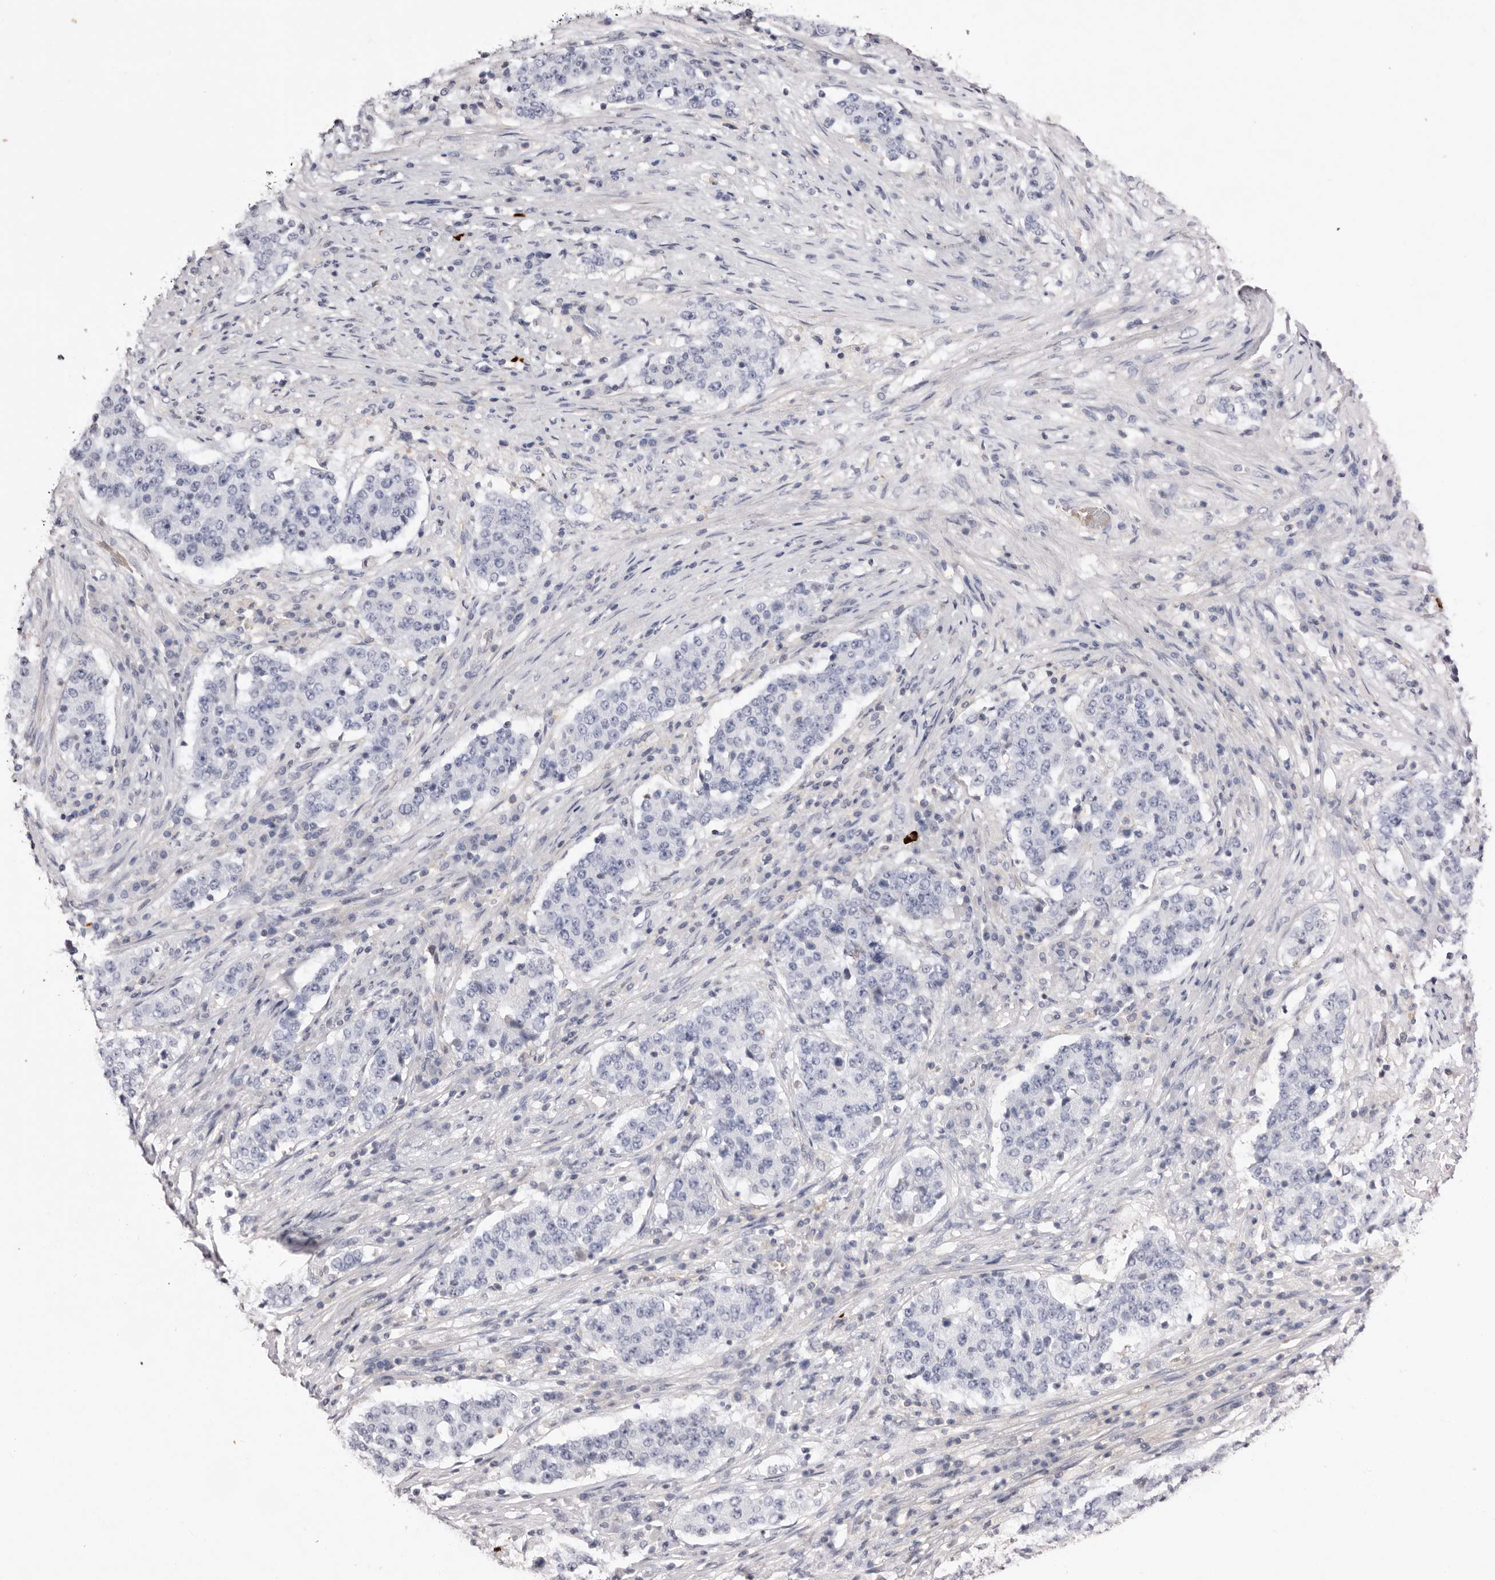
{"staining": {"intensity": "negative", "quantity": "none", "location": "none"}, "tissue": "stomach cancer", "cell_type": "Tumor cells", "image_type": "cancer", "snomed": [{"axis": "morphology", "description": "Adenocarcinoma, NOS"}, {"axis": "topography", "description": "Stomach"}], "caption": "Immunohistochemistry micrograph of neoplastic tissue: human stomach cancer stained with DAB (3,3'-diaminobenzidine) shows no significant protein expression in tumor cells.", "gene": "S1PR5", "patient": {"sex": "male", "age": 59}}